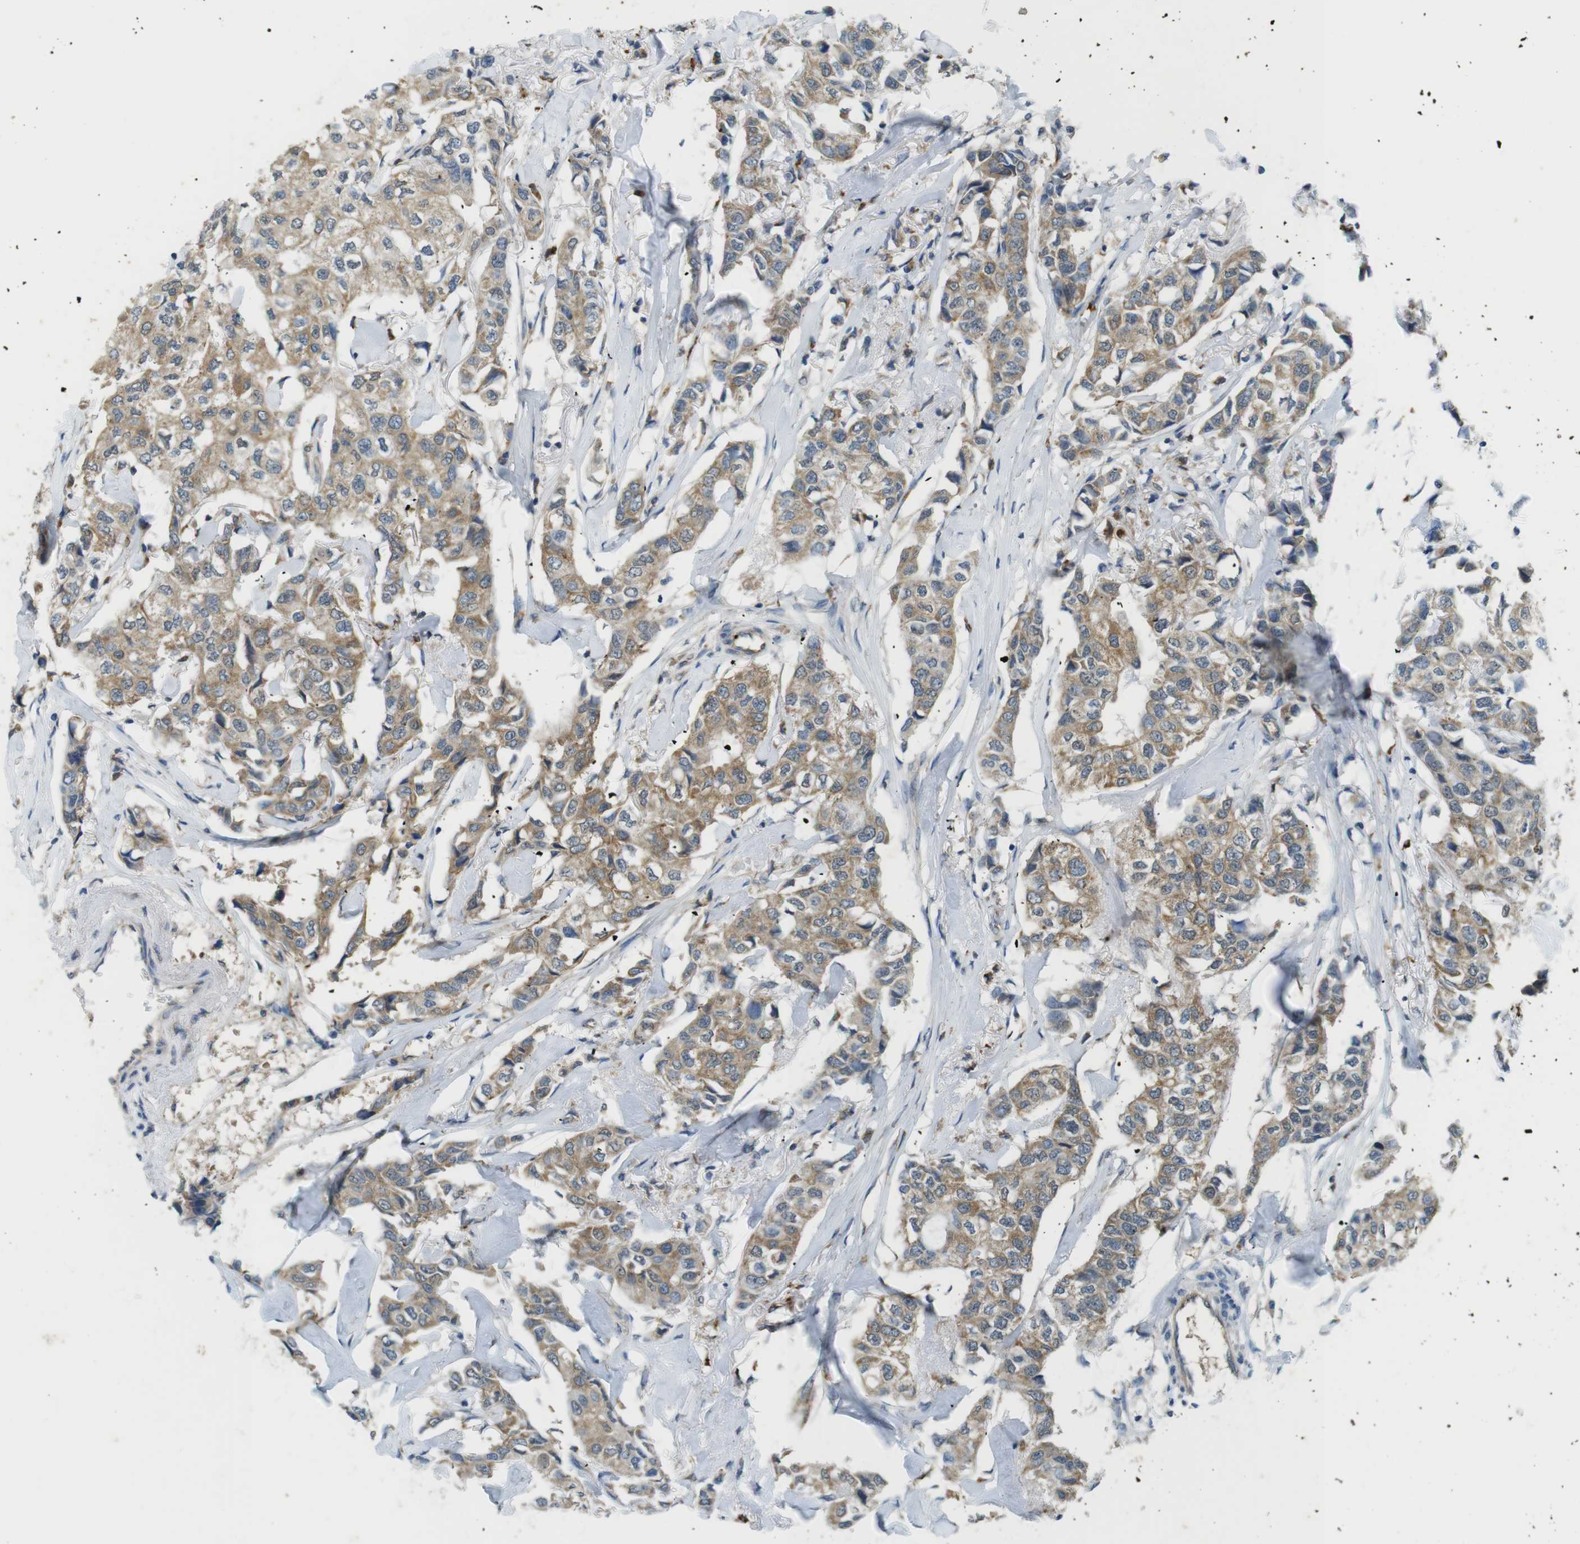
{"staining": {"intensity": "weak", "quantity": ">75%", "location": "cytoplasmic/membranous"}, "tissue": "breast cancer", "cell_type": "Tumor cells", "image_type": "cancer", "snomed": [{"axis": "morphology", "description": "Duct carcinoma"}, {"axis": "topography", "description": "Breast"}], "caption": "Brown immunohistochemical staining in human breast cancer demonstrates weak cytoplasmic/membranous positivity in approximately >75% of tumor cells.", "gene": "BRI3BP", "patient": {"sex": "female", "age": 80}}